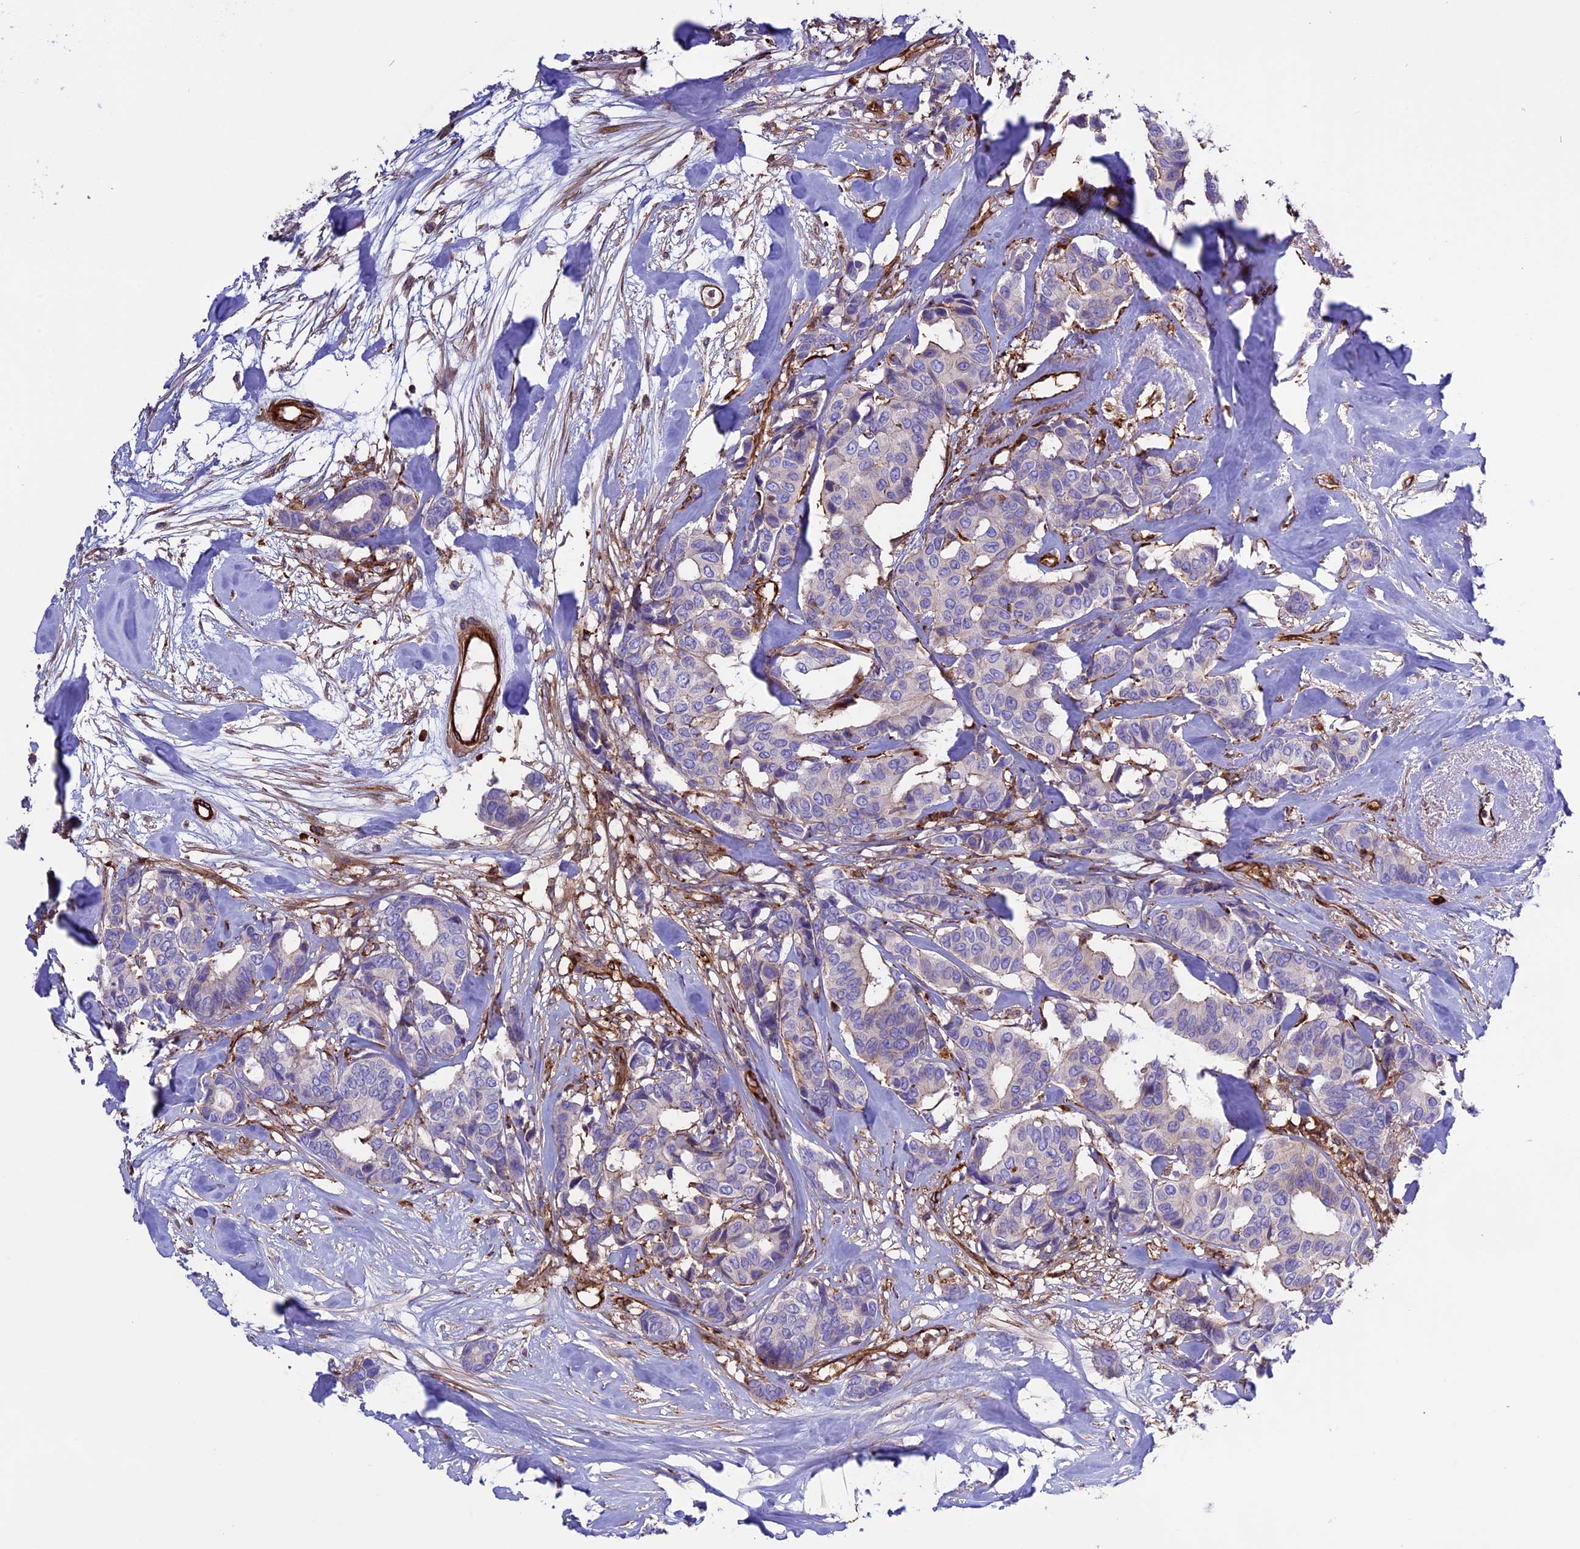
{"staining": {"intensity": "negative", "quantity": "none", "location": "none"}, "tissue": "breast cancer", "cell_type": "Tumor cells", "image_type": "cancer", "snomed": [{"axis": "morphology", "description": "Duct carcinoma"}, {"axis": "topography", "description": "Breast"}], "caption": "The micrograph displays no significant staining in tumor cells of breast cancer.", "gene": "CD99L2", "patient": {"sex": "female", "age": 87}}